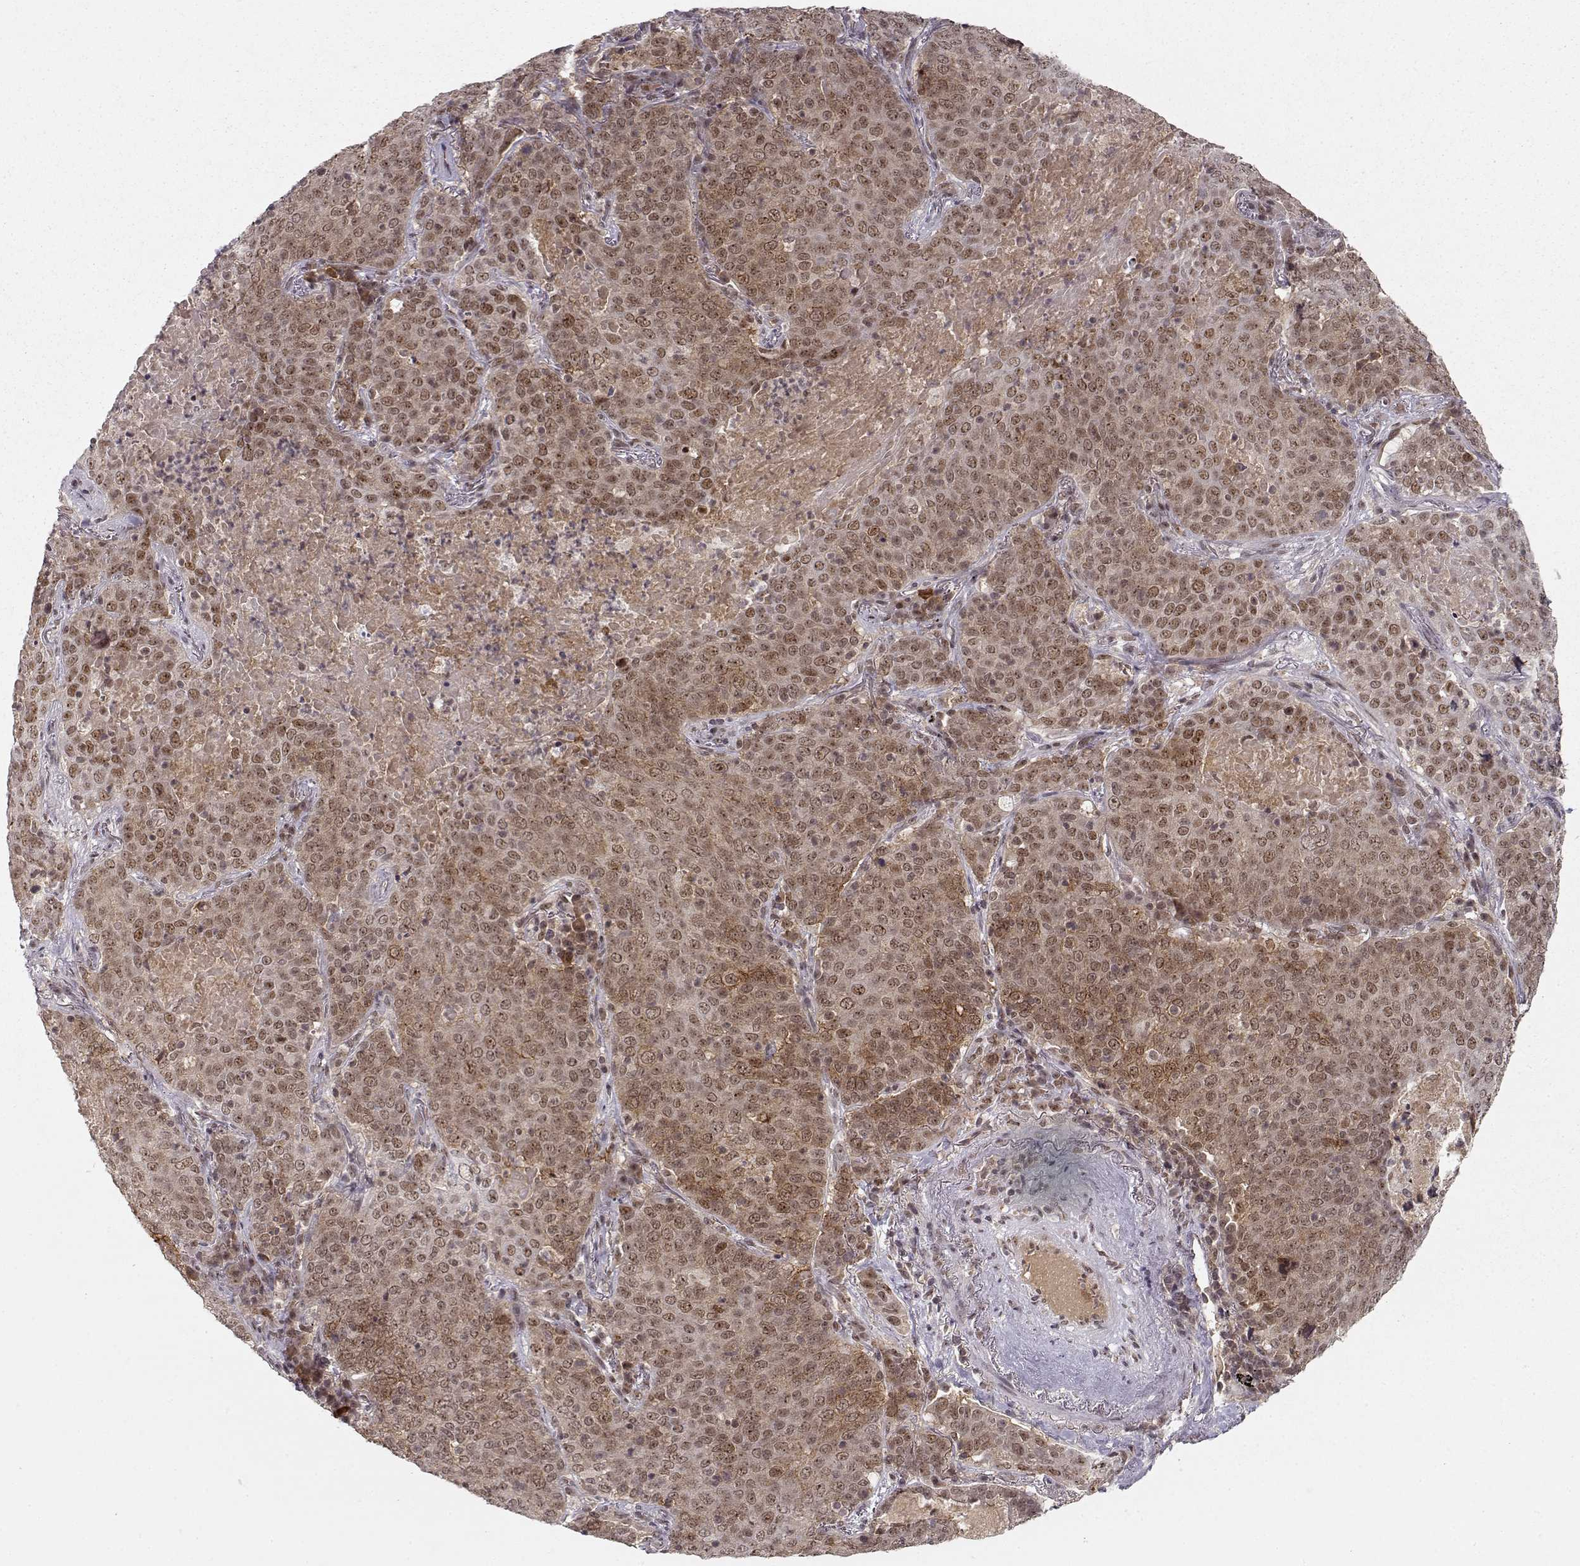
{"staining": {"intensity": "weak", "quantity": ">75%", "location": "cytoplasmic/membranous,nuclear"}, "tissue": "lung cancer", "cell_type": "Tumor cells", "image_type": "cancer", "snomed": [{"axis": "morphology", "description": "Squamous cell carcinoma, NOS"}, {"axis": "topography", "description": "Lung"}], "caption": "IHC staining of squamous cell carcinoma (lung), which demonstrates low levels of weak cytoplasmic/membranous and nuclear expression in approximately >75% of tumor cells indicating weak cytoplasmic/membranous and nuclear protein expression. The staining was performed using DAB (3,3'-diaminobenzidine) (brown) for protein detection and nuclei were counterstained in hematoxylin (blue).", "gene": "CSNK2A1", "patient": {"sex": "male", "age": 82}}